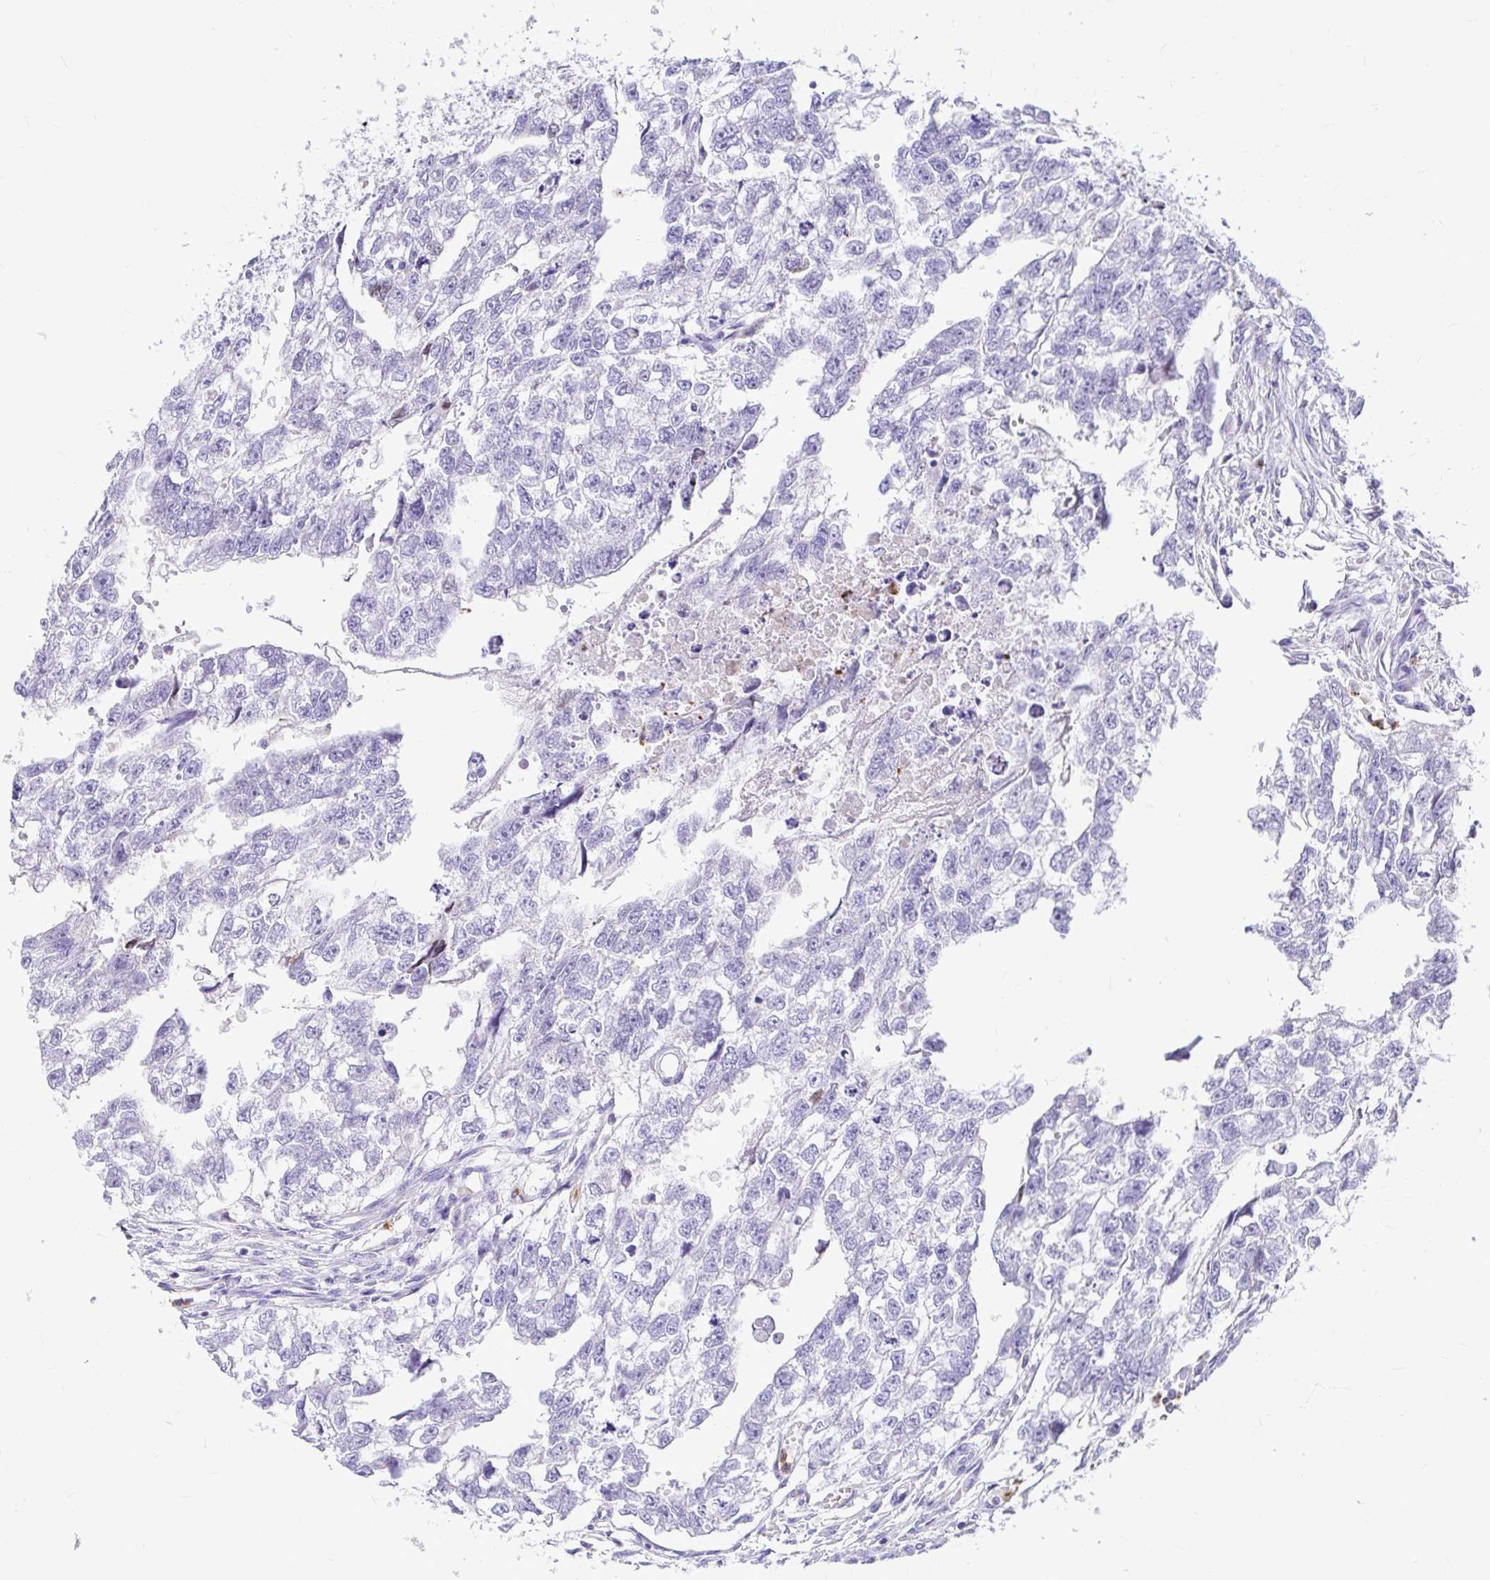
{"staining": {"intensity": "negative", "quantity": "none", "location": "none"}, "tissue": "testis cancer", "cell_type": "Tumor cells", "image_type": "cancer", "snomed": [{"axis": "morphology", "description": "Carcinoma, Embryonal, NOS"}, {"axis": "morphology", "description": "Teratoma, malignant, NOS"}, {"axis": "topography", "description": "Testis"}], "caption": "This is a histopathology image of IHC staining of testis cancer, which shows no expression in tumor cells.", "gene": "CLEC1B", "patient": {"sex": "male", "age": 44}}